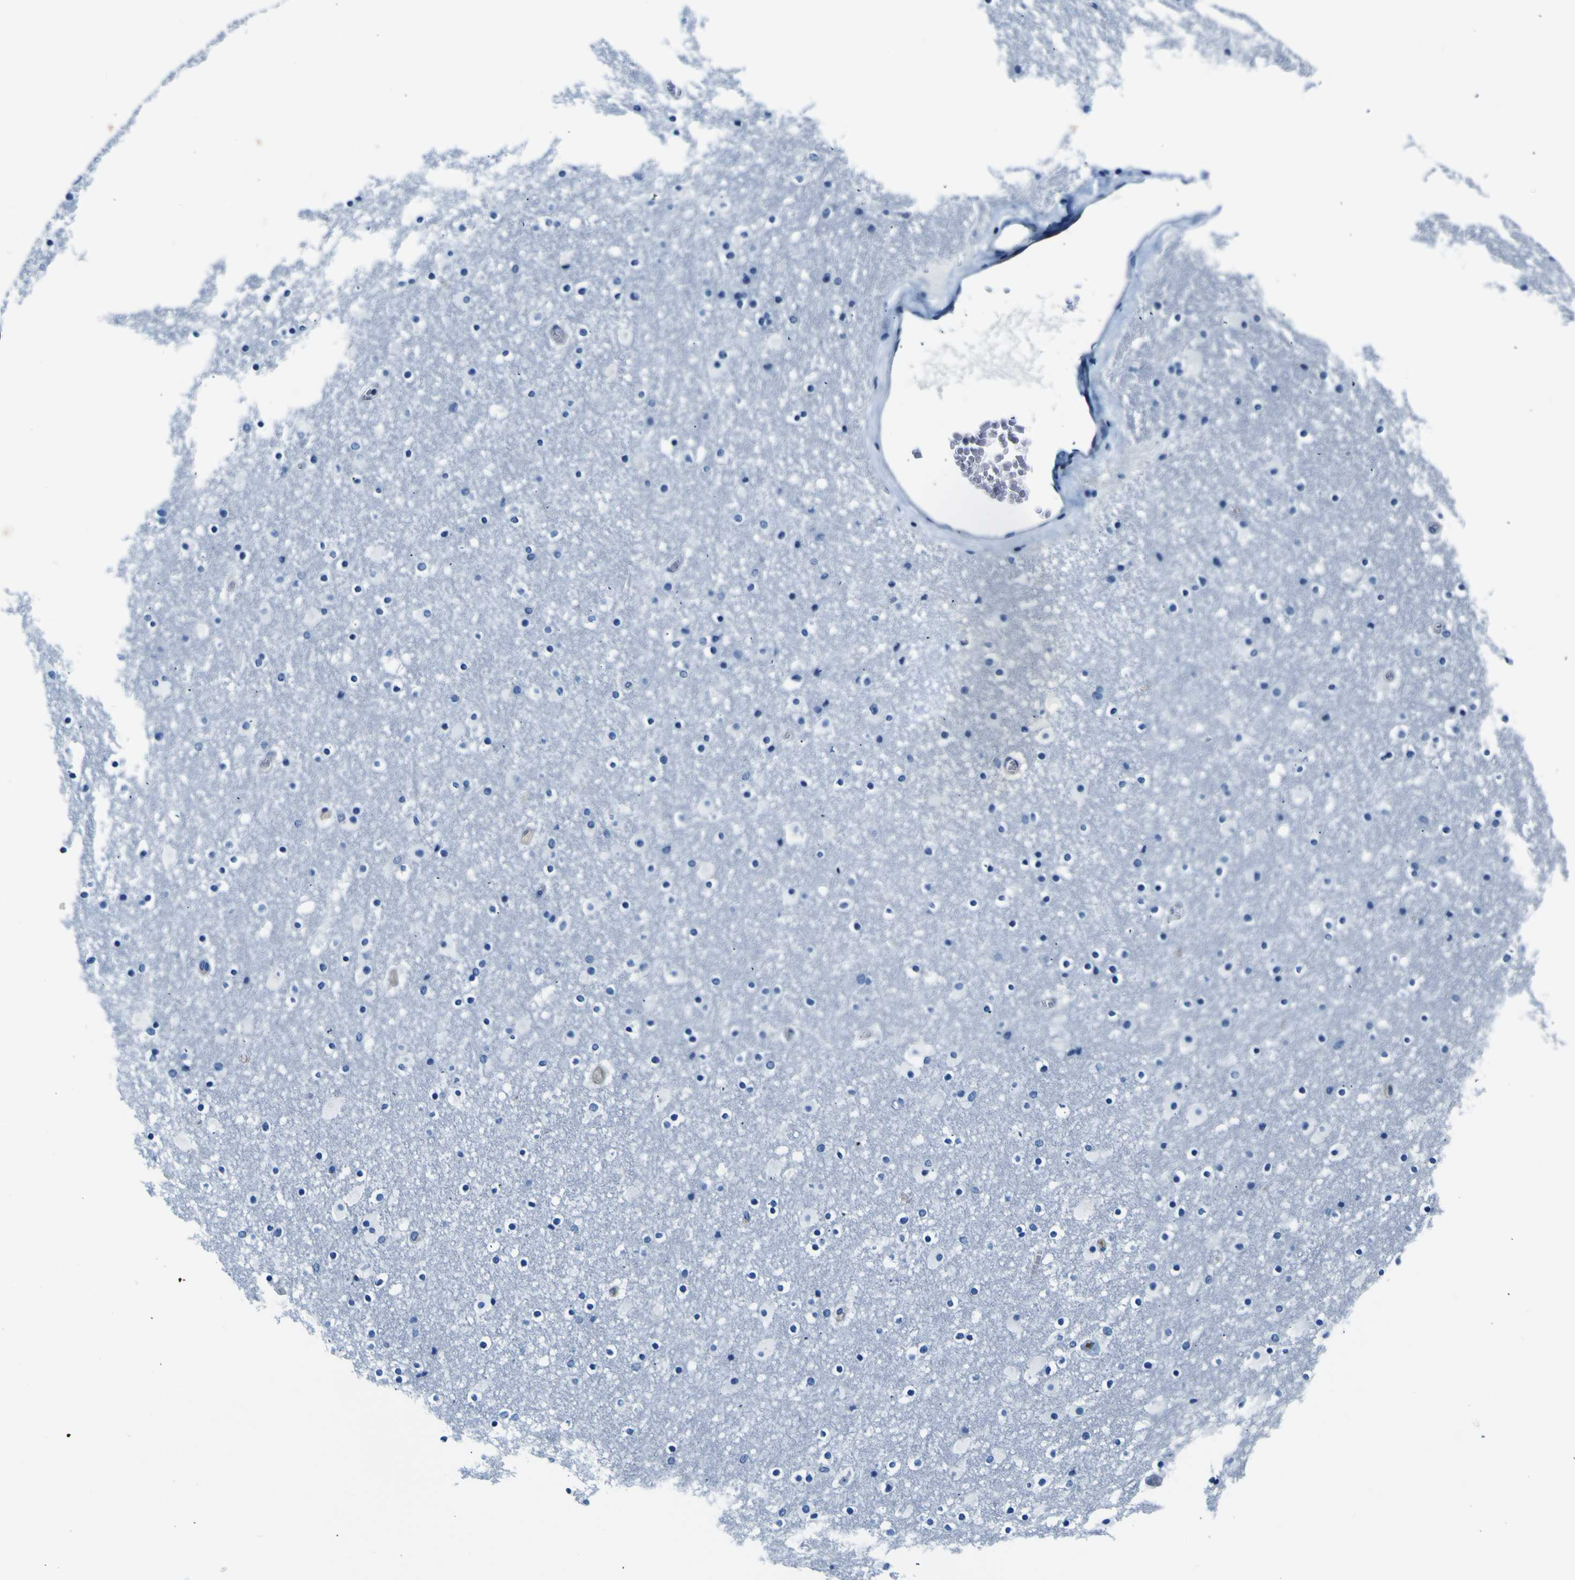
{"staining": {"intensity": "negative", "quantity": "none", "location": "none"}, "tissue": "caudate", "cell_type": "Glial cells", "image_type": "normal", "snomed": [{"axis": "morphology", "description": "Normal tissue, NOS"}, {"axis": "topography", "description": "Lateral ventricle wall"}], "caption": "The photomicrograph shows no significant staining in glial cells of caudate. (IHC, brightfield microscopy, high magnification).", "gene": "ADGRA2", "patient": {"sex": "male", "age": 45}}